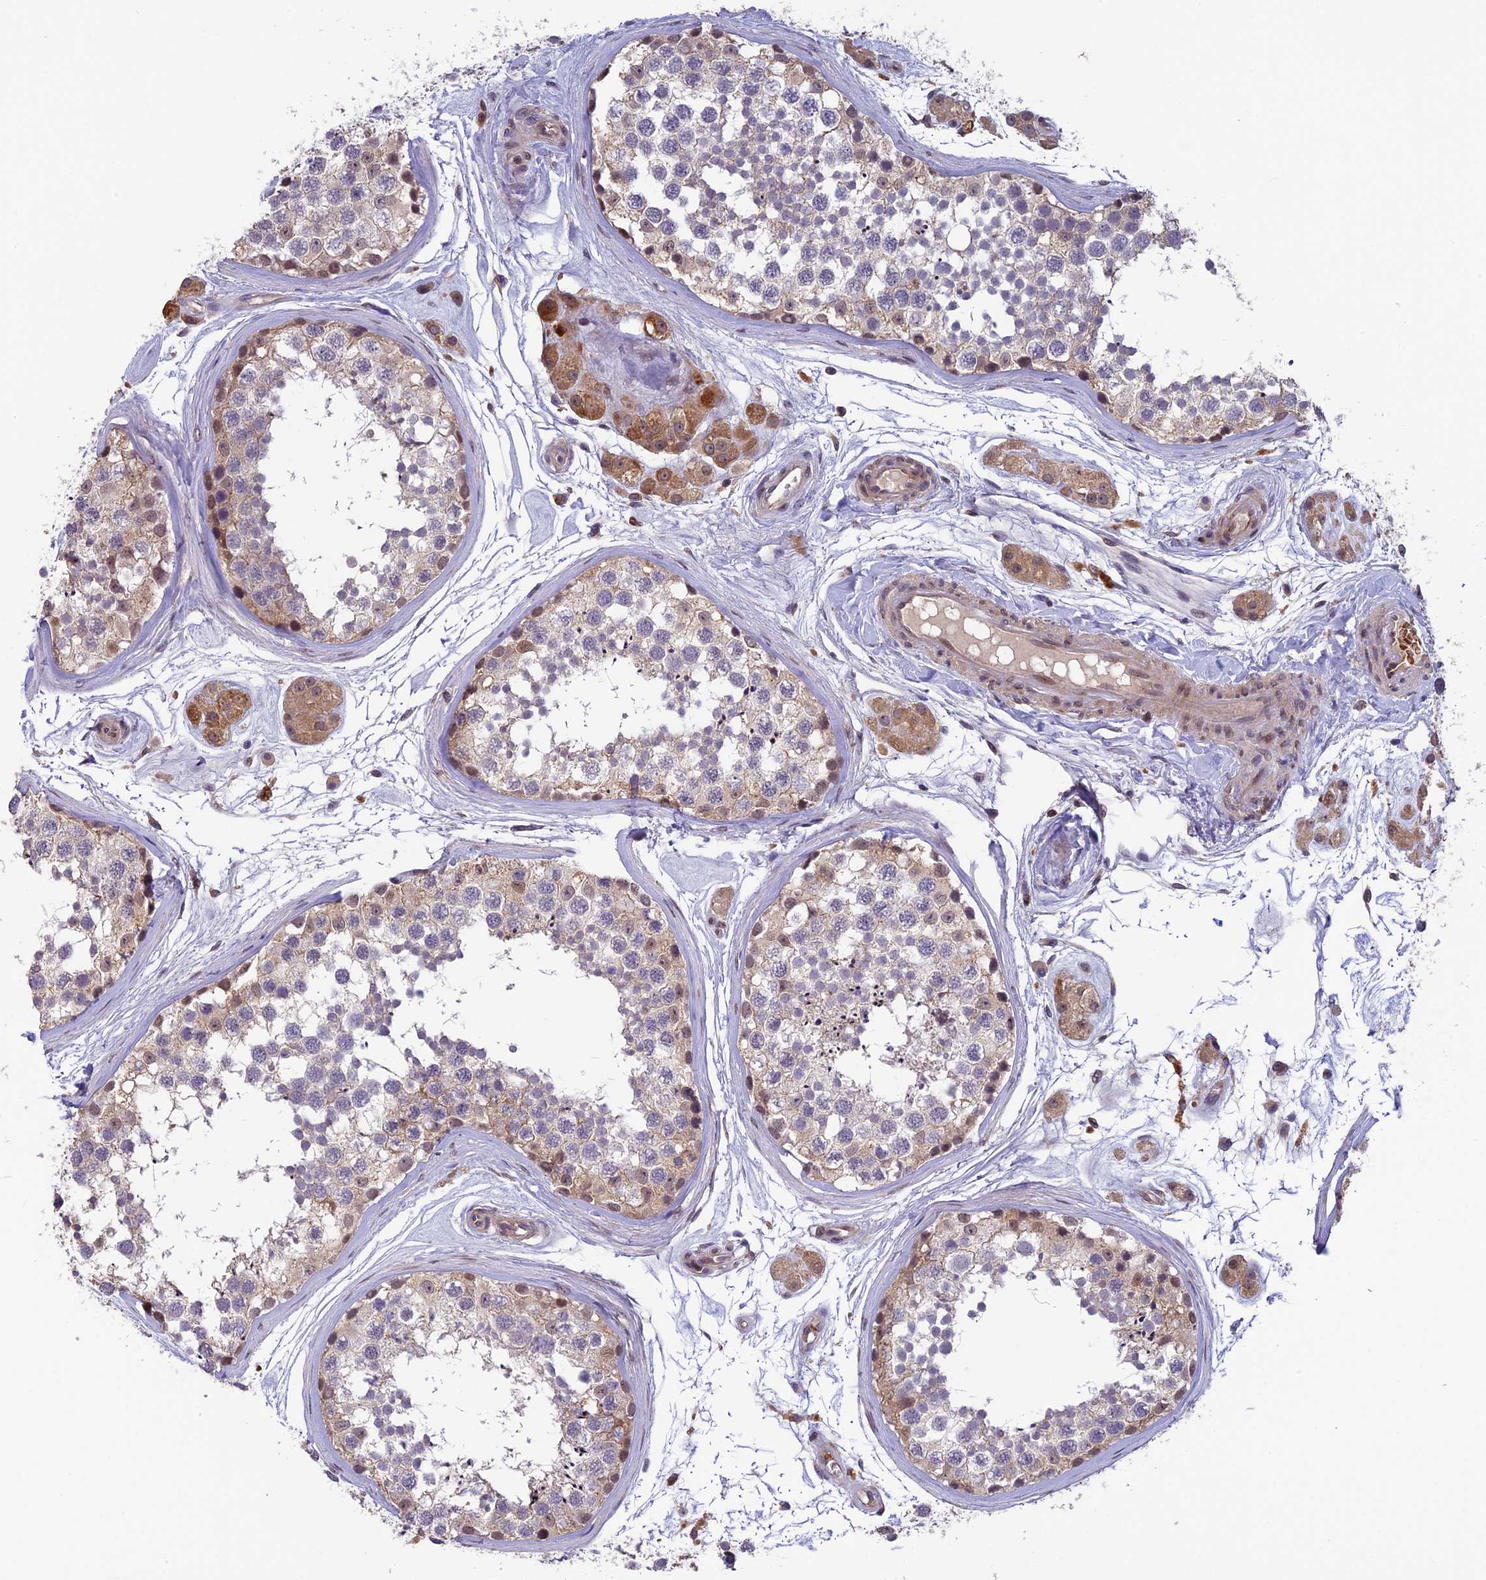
{"staining": {"intensity": "weak", "quantity": "25%-75%", "location": "cytoplasmic/membranous"}, "tissue": "testis", "cell_type": "Cells in seminiferous ducts", "image_type": "normal", "snomed": [{"axis": "morphology", "description": "Normal tissue, NOS"}, {"axis": "topography", "description": "Testis"}], "caption": "DAB (3,3'-diaminobenzidine) immunohistochemical staining of benign testis displays weak cytoplasmic/membranous protein expression in about 25%-75% of cells in seminiferous ducts.", "gene": "CCDC9B", "patient": {"sex": "male", "age": 56}}